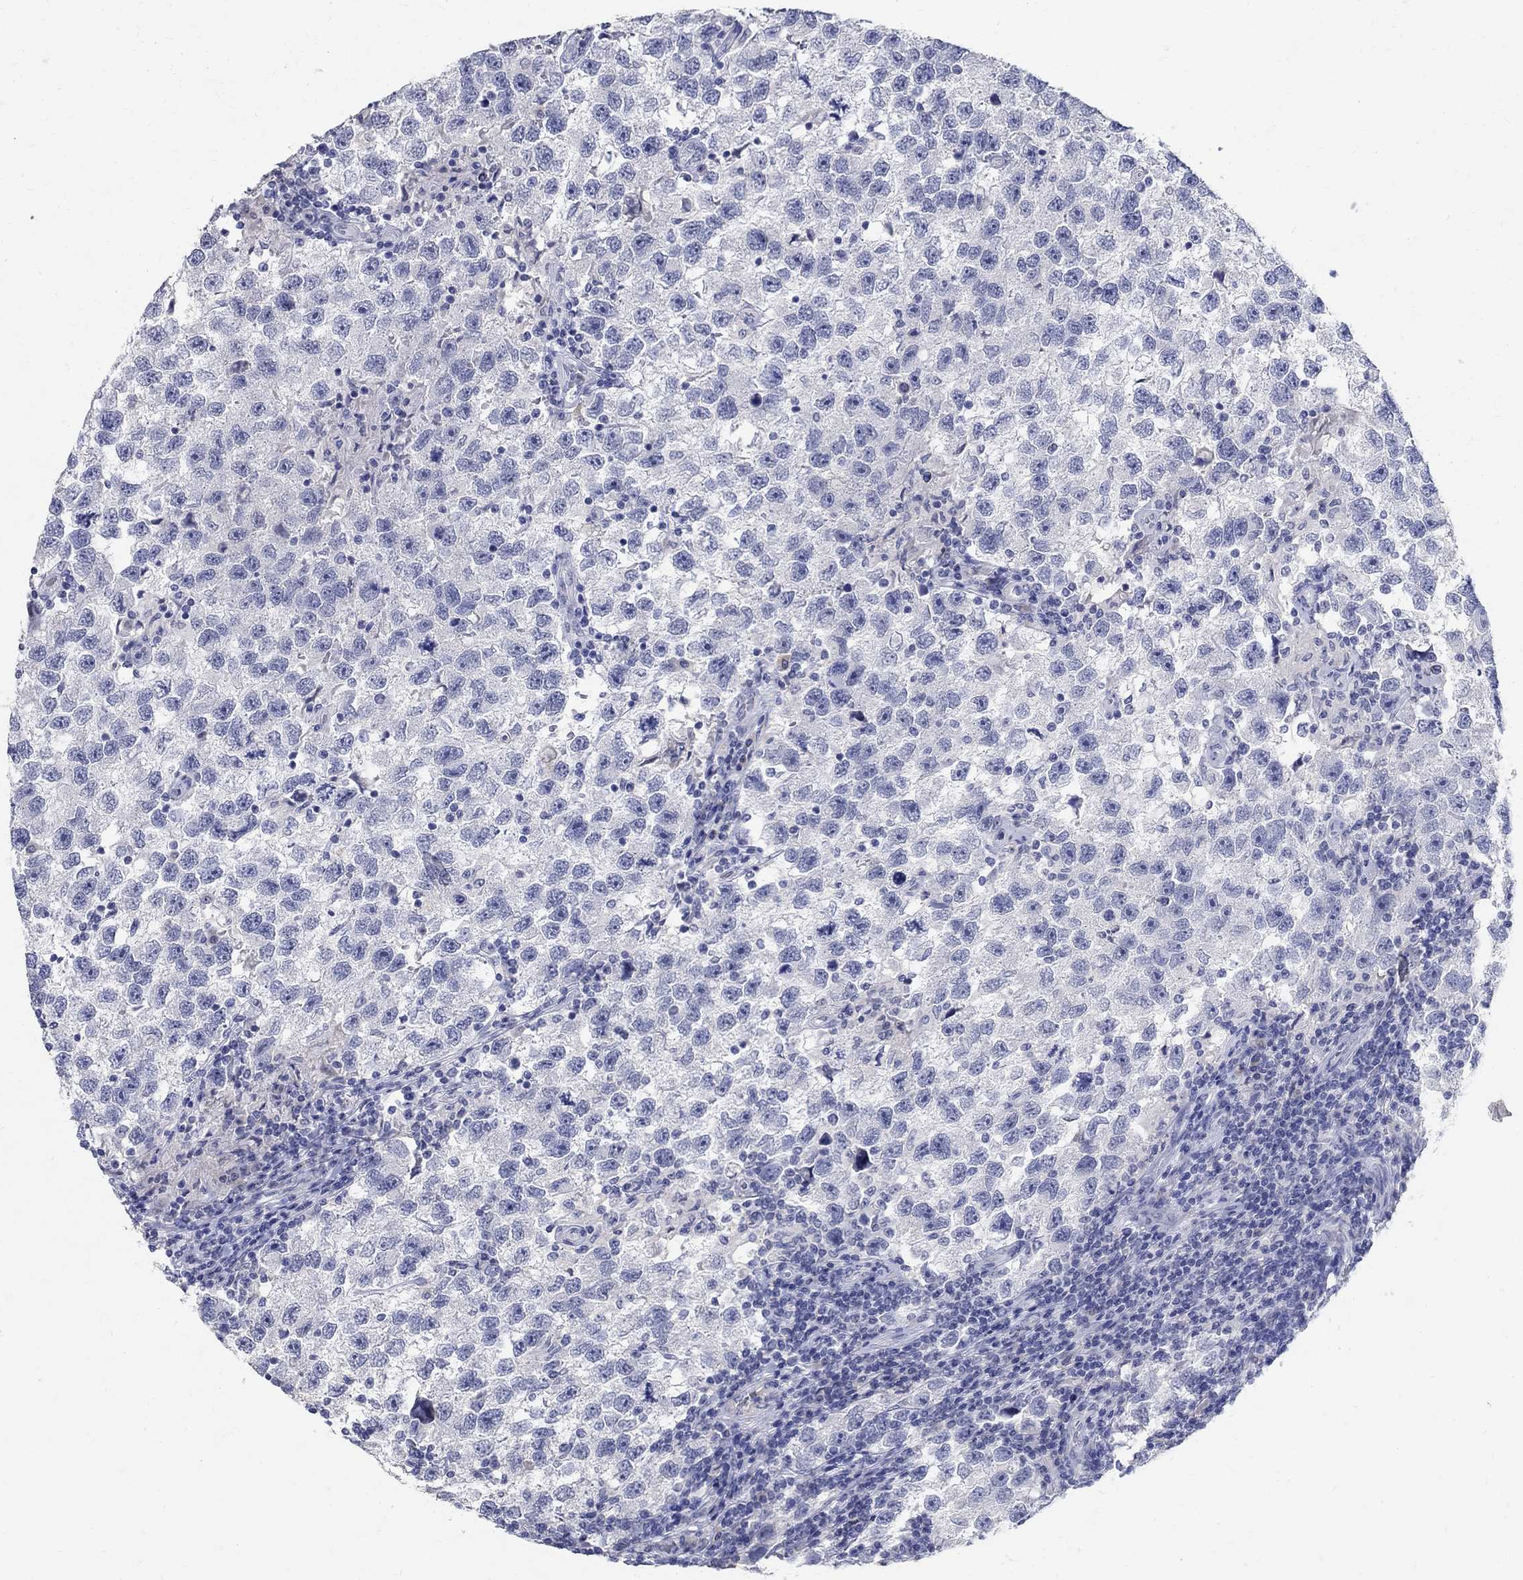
{"staining": {"intensity": "negative", "quantity": "none", "location": "none"}, "tissue": "testis cancer", "cell_type": "Tumor cells", "image_type": "cancer", "snomed": [{"axis": "morphology", "description": "Seminoma, NOS"}, {"axis": "topography", "description": "Testis"}], "caption": "IHC of seminoma (testis) displays no expression in tumor cells.", "gene": "SOX2", "patient": {"sex": "male", "age": 26}}